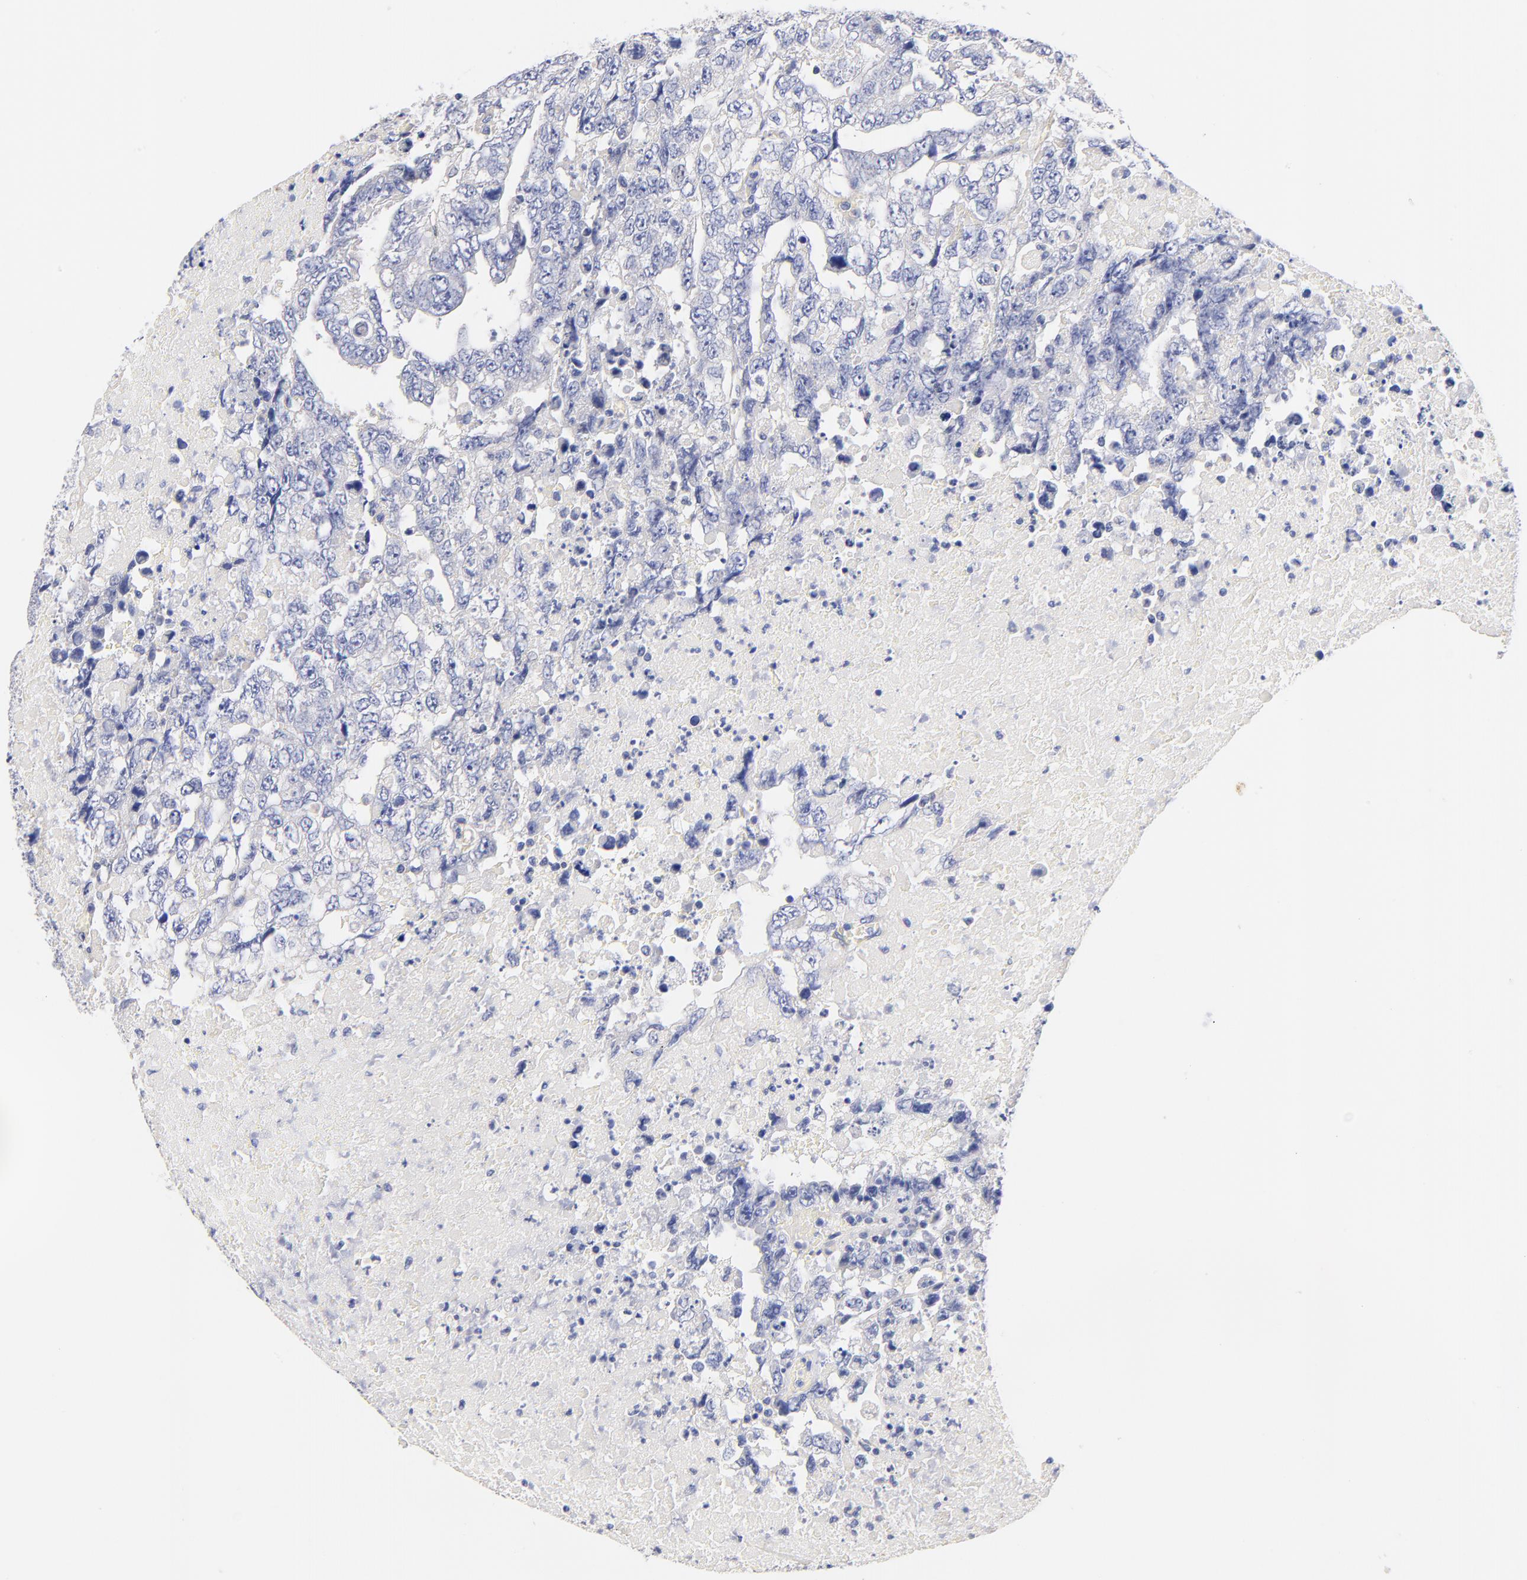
{"staining": {"intensity": "negative", "quantity": "none", "location": "none"}, "tissue": "testis cancer", "cell_type": "Tumor cells", "image_type": "cancer", "snomed": [{"axis": "morphology", "description": "Carcinoma, Embryonal, NOS"}, {"axis": "topography", "description": "Testis"}], "caption": "Immunohistochemistry (IHC) of testis cancer (embryonal carcinoma) reveals no positivity in tumor cells.", "gene": "HS3ST1", "patient": {"sex": "male", "age": 36}}